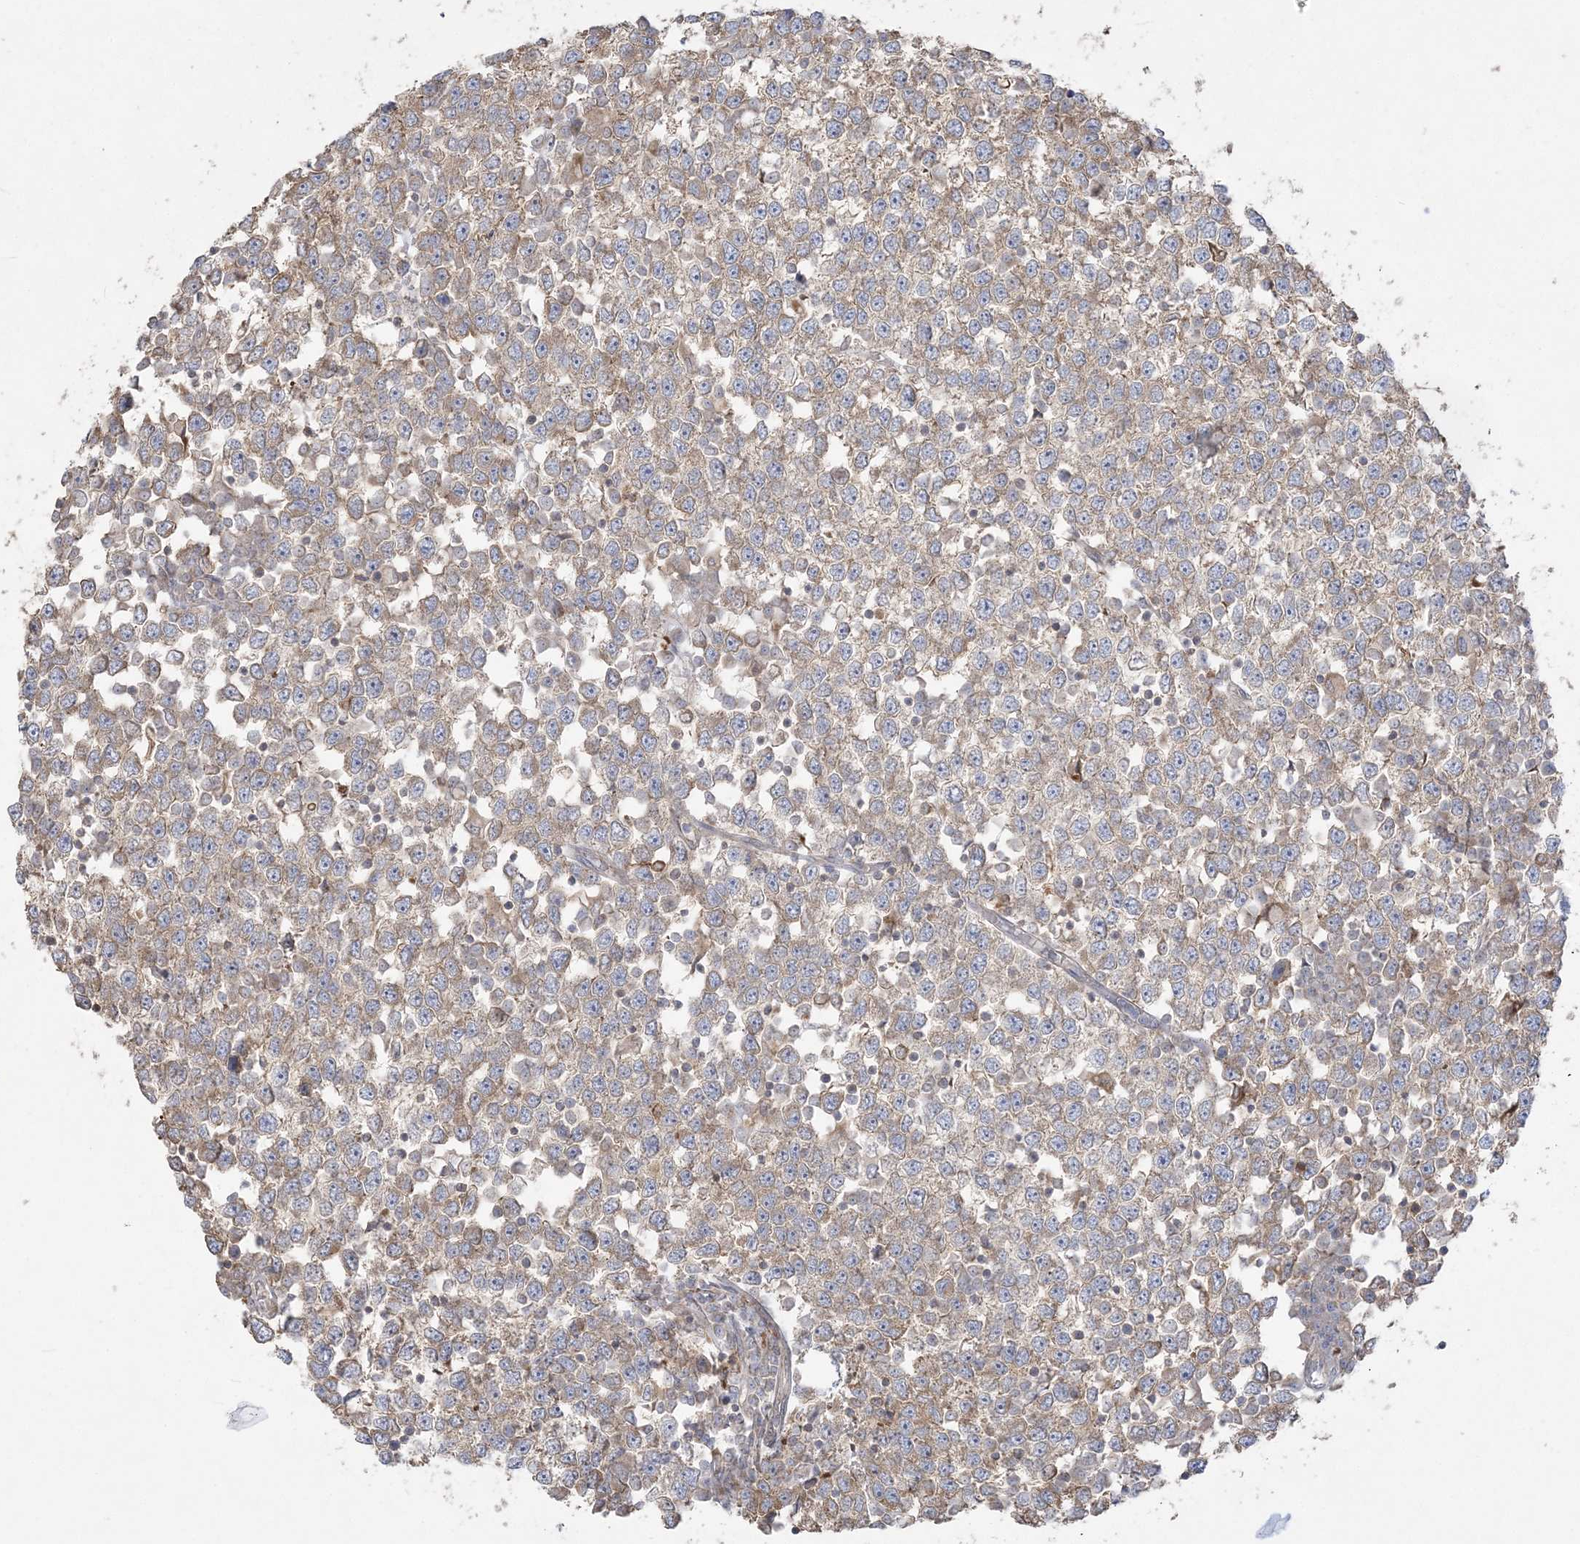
{"staining": {"intensity": "weak", "quantity": "25%-75%", "location": "cytoplasmic/membranous"}, "tissue": "testis cancer", "cell_type": "Tumor cells", "image_type": "cancer", "snomed": [{"axis": "morphology", "description": "Seminoma, NOS"}, {"axis": "topography", "description": "Testis"}], "caption": "Weak cytoplasmic/membranous positivity for a protein is present in about 25%-75% of tumor cells of testis seminoma using immunohistochemistry (IHC).", "gene": "ZC3H6", "patient": {"sex": "male", "age": 65}}